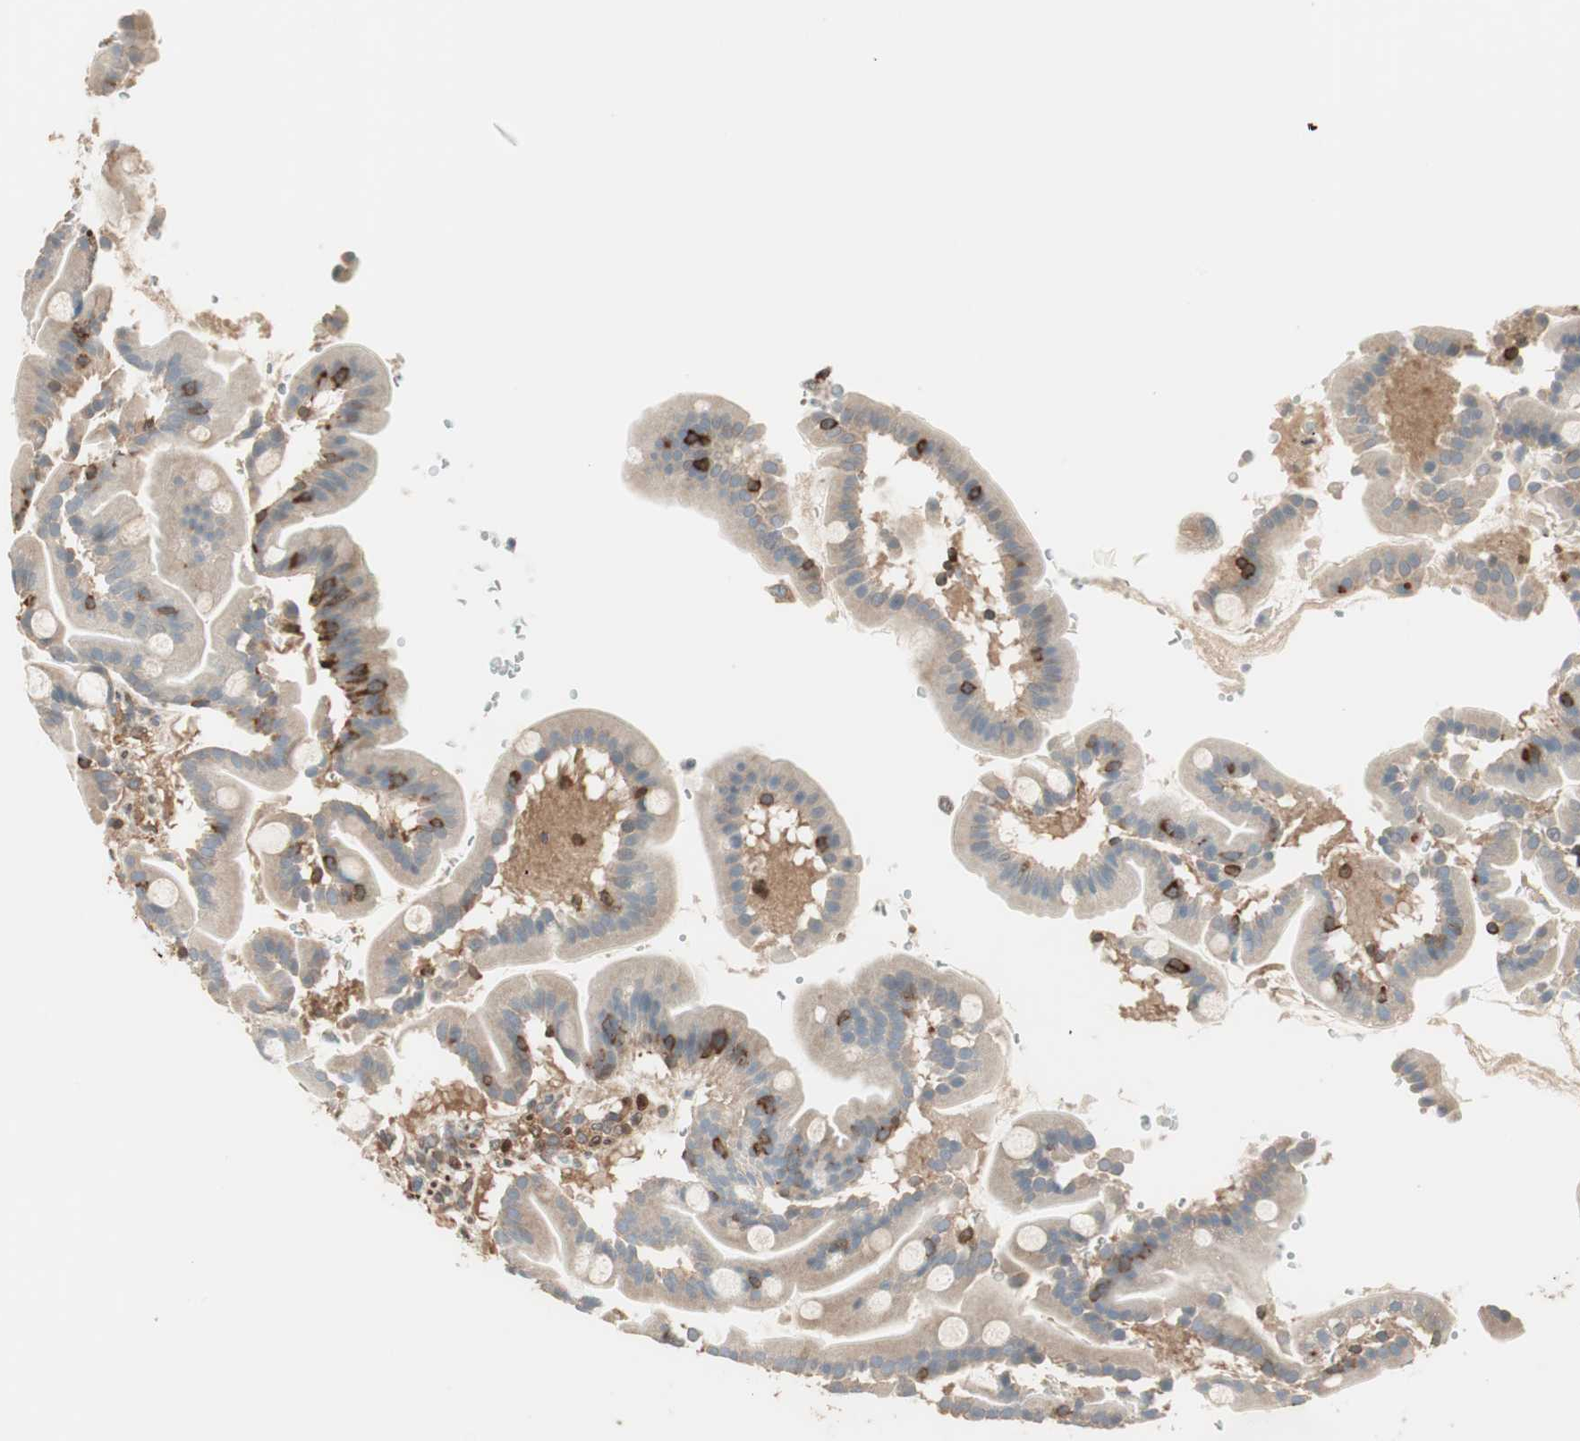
{"staining": {"intensity": "strong", "quantity": ">75%", "location": "cytoplasmic/membranous"}, "tissue": "duodenum", "cell_type": "Glandular cells", "image_type": "normal", "snomed": [{"axis": "morphology", "description": "Normal tissue, NOS"}, {"axis": "topography", "description": "Duodenum"}], "caption": "The photomicrograph demonstrates staining of benign duodenum, revealing strong cytoplasmic/membranous protein positivity (brown color) within glandular cells. (Brightfield microscopy of DAB IHC at high magnification).", "gene": "BIN1", "patient": {"sex": "male", "age": 50}}